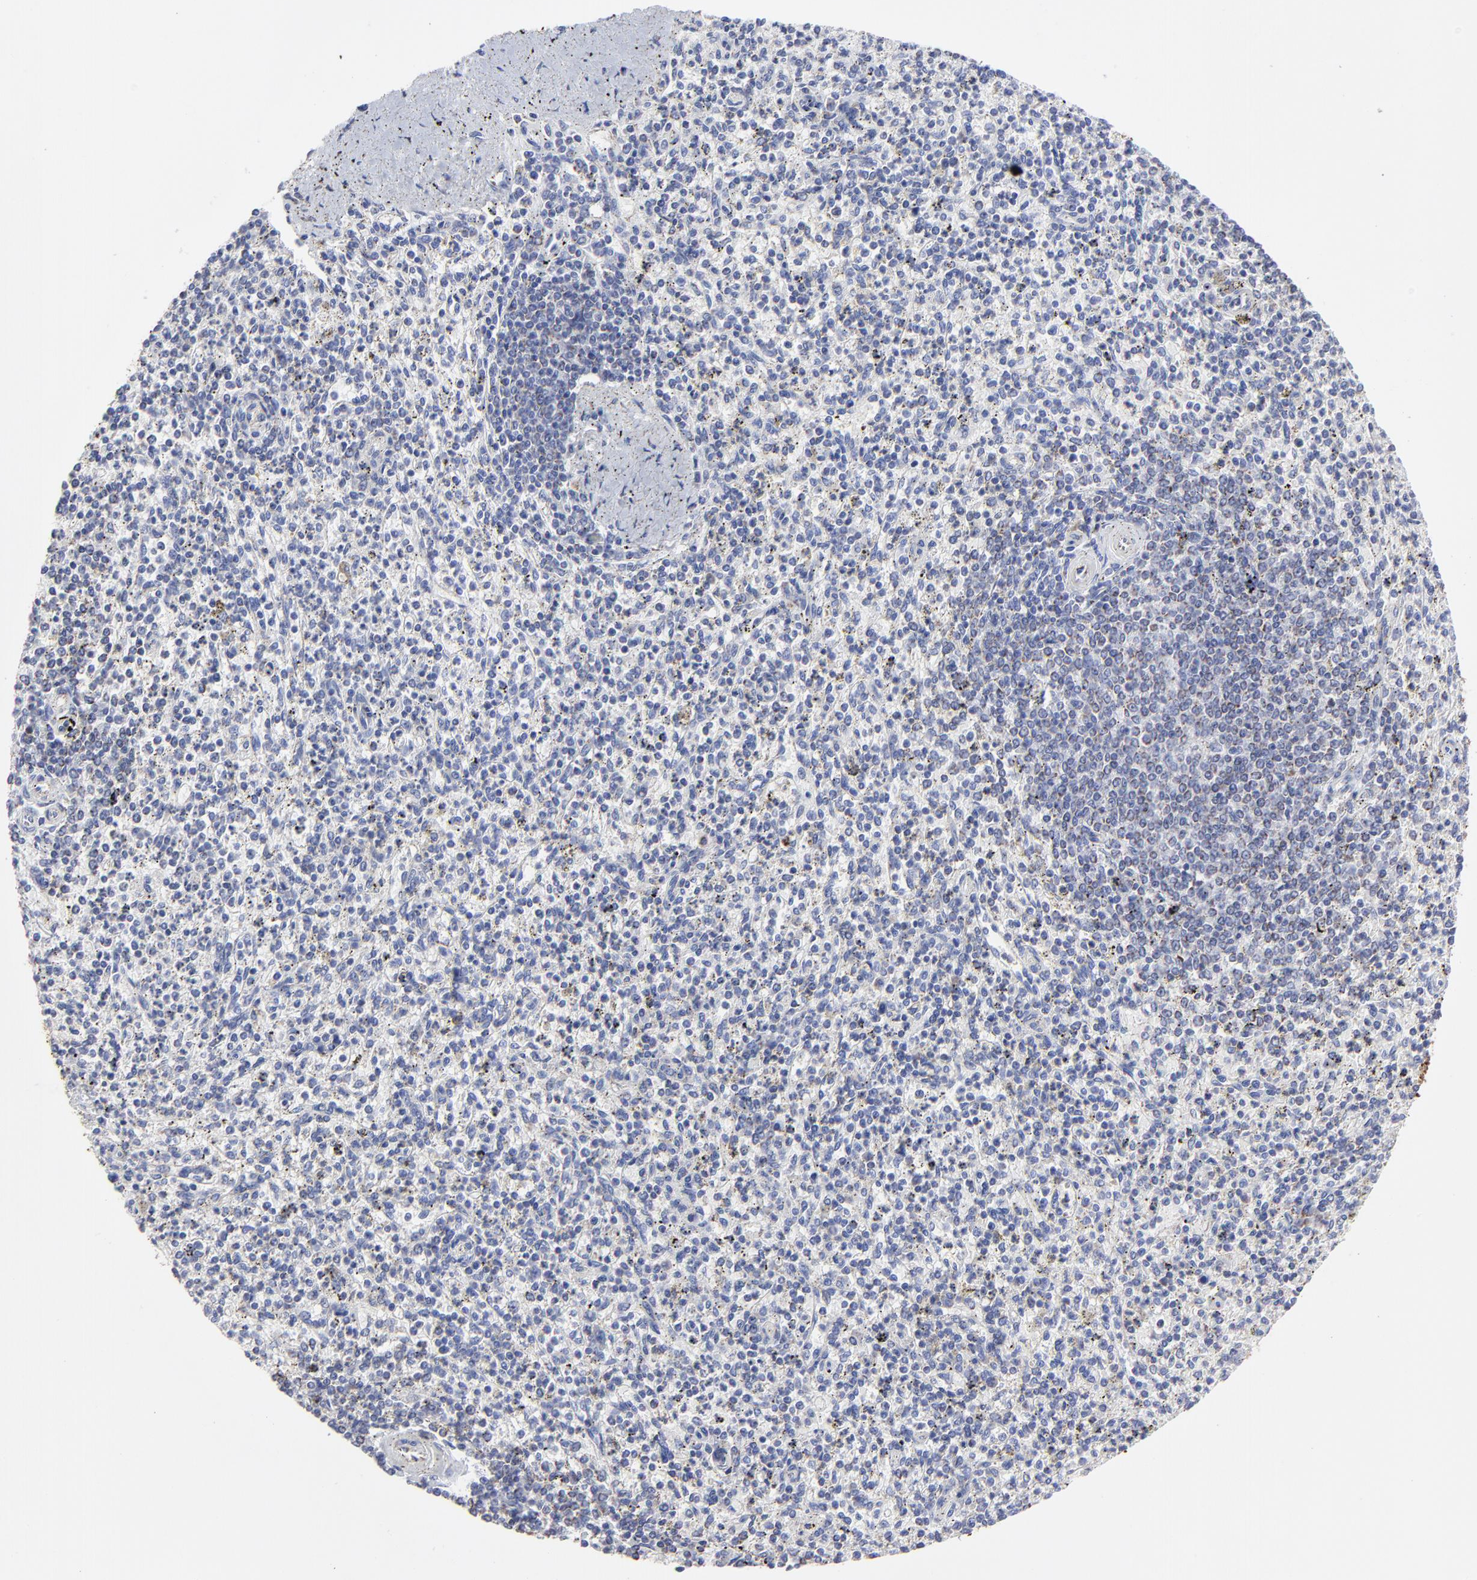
{"staining": {"intensity": "negative", "quantity": "none", "location": "none"}, "tissue": "spleen", "cell_type": "Cells in red pulp", "image_type": "normal", "snomed": [{"axis": "morphology", "description": "Normal tissue, NOS"}, {"axis": "topography", "description": "Spleen"}], "caption": "The histopathology image shows no staining of cells in red pulp in unremarkable spleen.", "gene": "PINK1", "patient": {"sex": "male", "age": 72}}